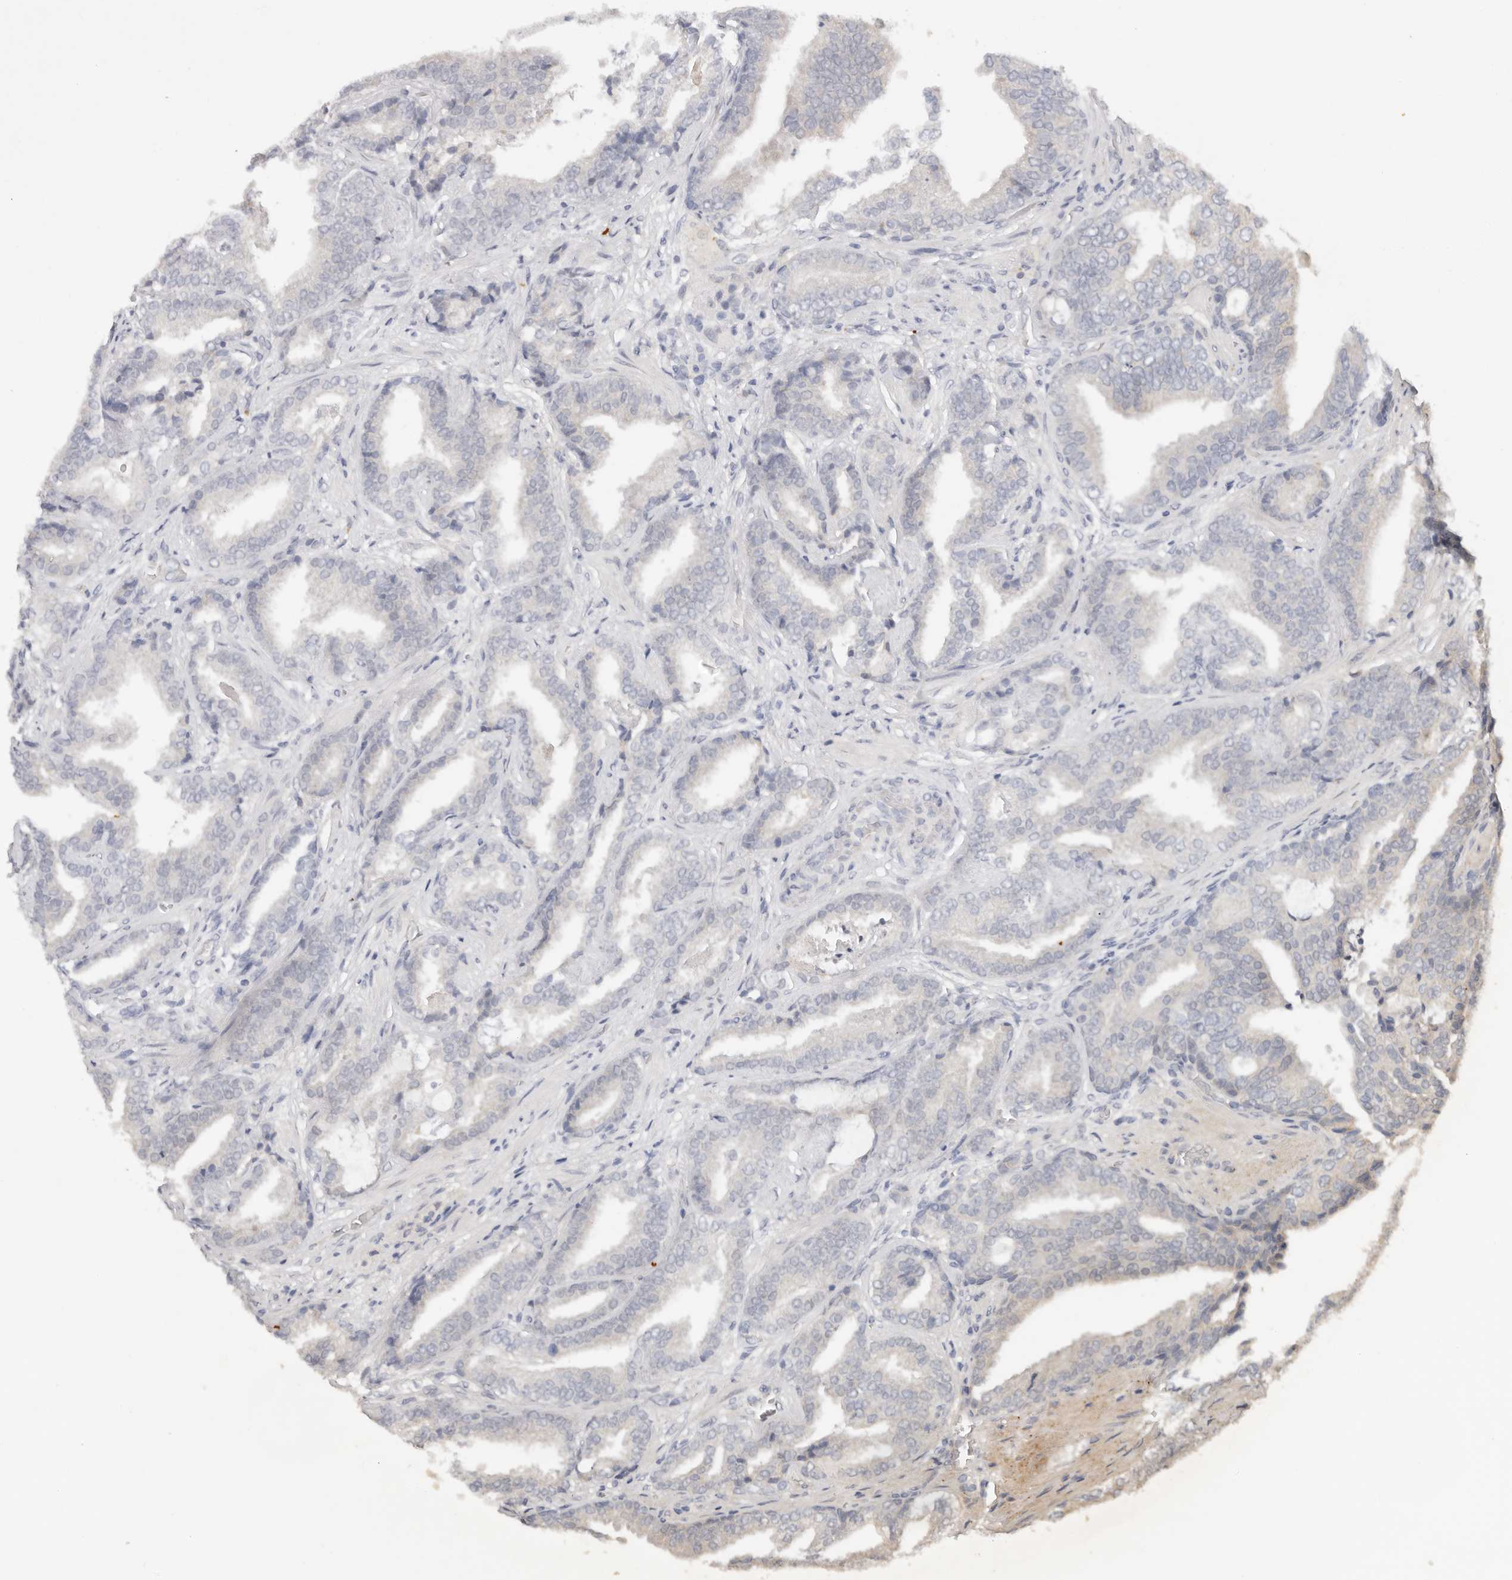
{"staining": {"intensity": "negative", "quantity": "none", "location": "none"}, "tissue": "prostate cancer", "cell_type": "Tumor cells", "image_type": "cancer", "snomed": [{"axis": "morphology", "description": "Adenocarcinoma, Low grade"}, {"axis": "topography", "description": "Prostate"}], "caption": "Protein analysis of adenocarcinoma (low-grade) (prostate) demonstrates no significant positivity in tumor cells. (DAB immunohistochemistry, high magnification).", "gene": "LARP7", "patient": {"sex": "male", "age": 67}}